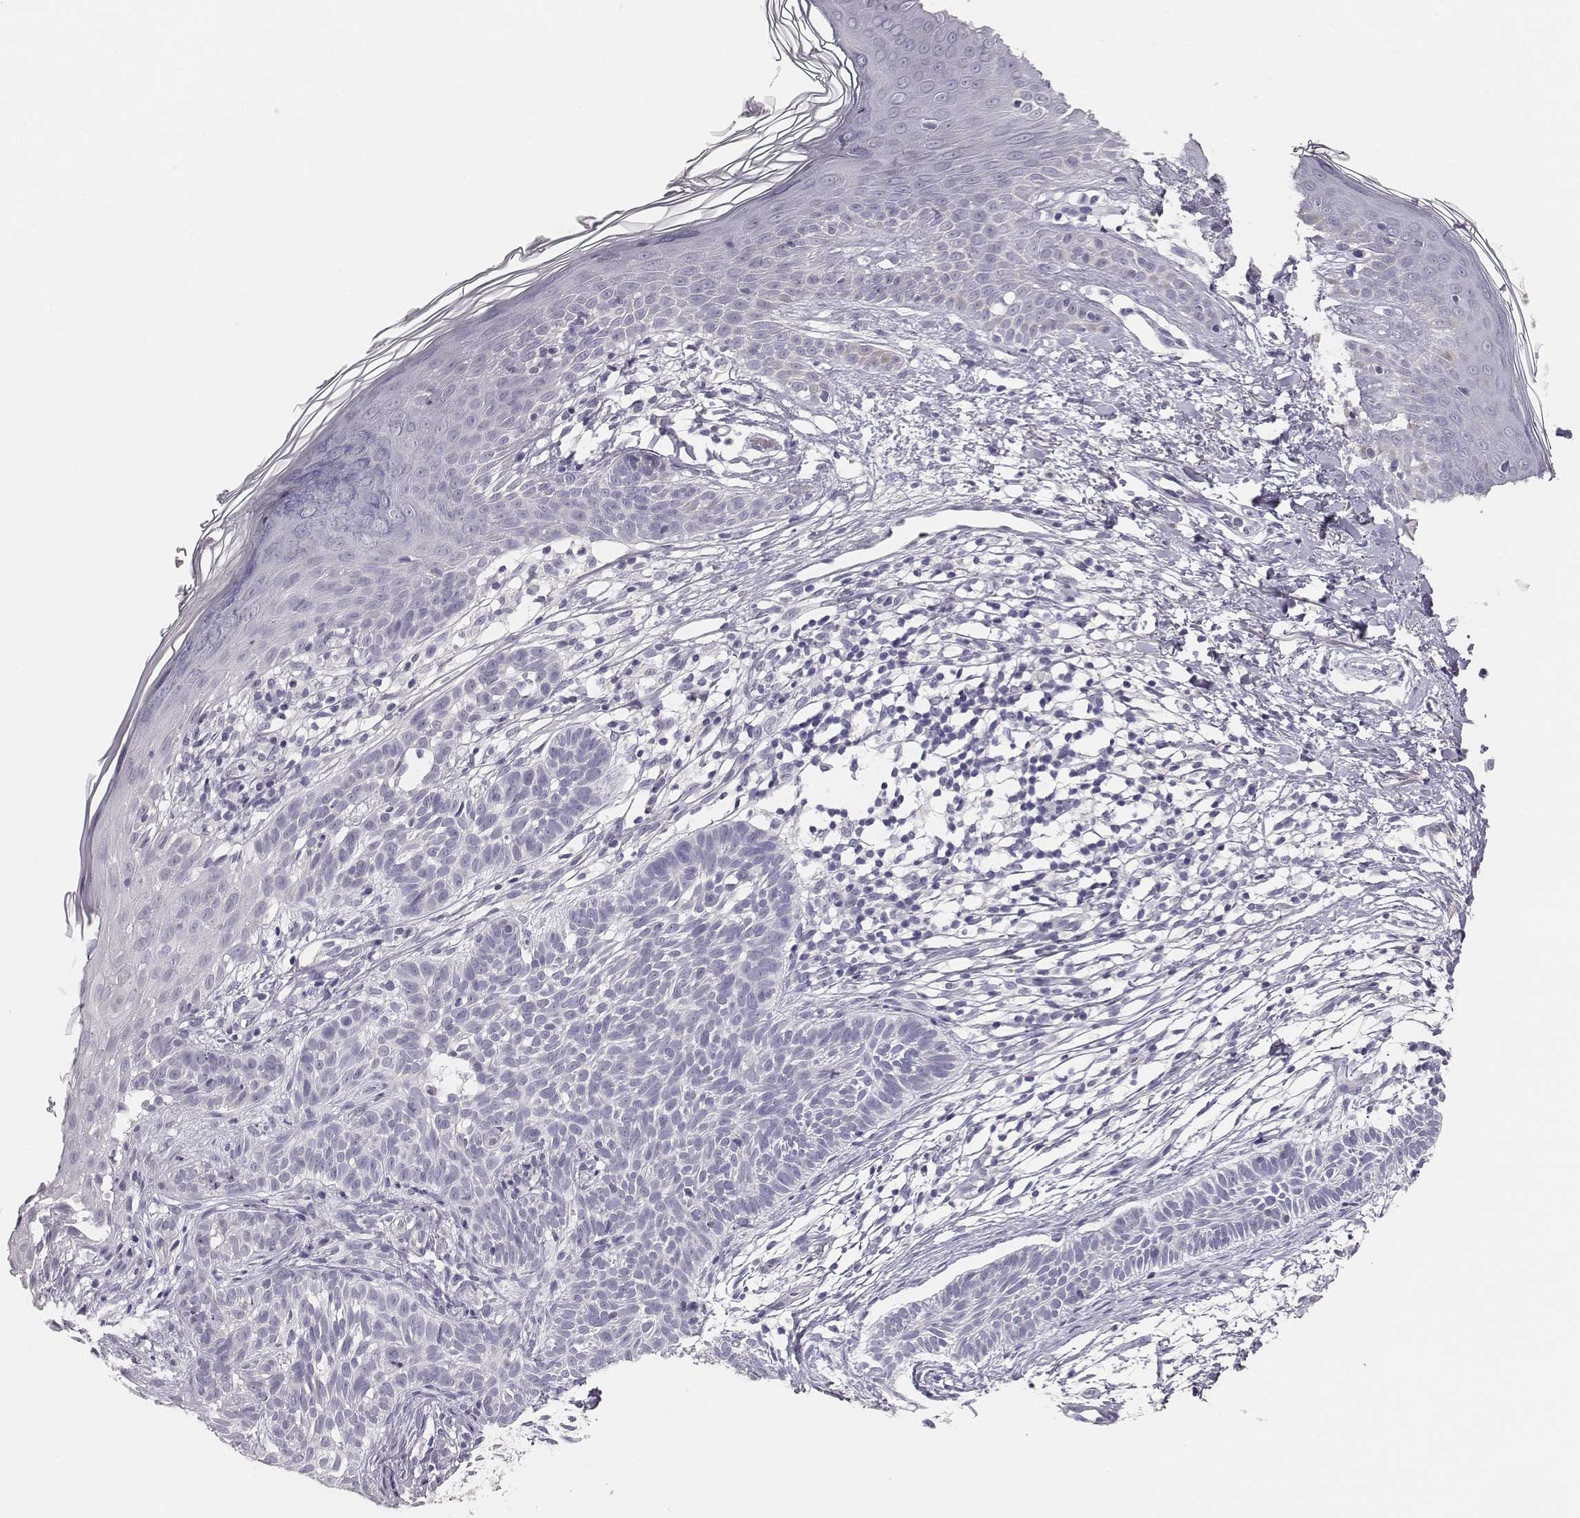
{"staining": {"intensity": "negative", "quantity": "none", "location": "none"}, "tissue": "skin cancer", "cell_type": "Tumor cells", "image_type": "cancer", "snomed": [{"axis": "morphology", "description": "Basal cell carcinoma"}, {"axis": "topography", "description": "Skin"}], "caption": "A high-resolution micrograph shows immunohistochemistry staining of basal cell carcinoma (skin), which shows no significant positivity in tumor cells.", "gene": "MYH6", "patient": {"sex": "male", "age": 85}}